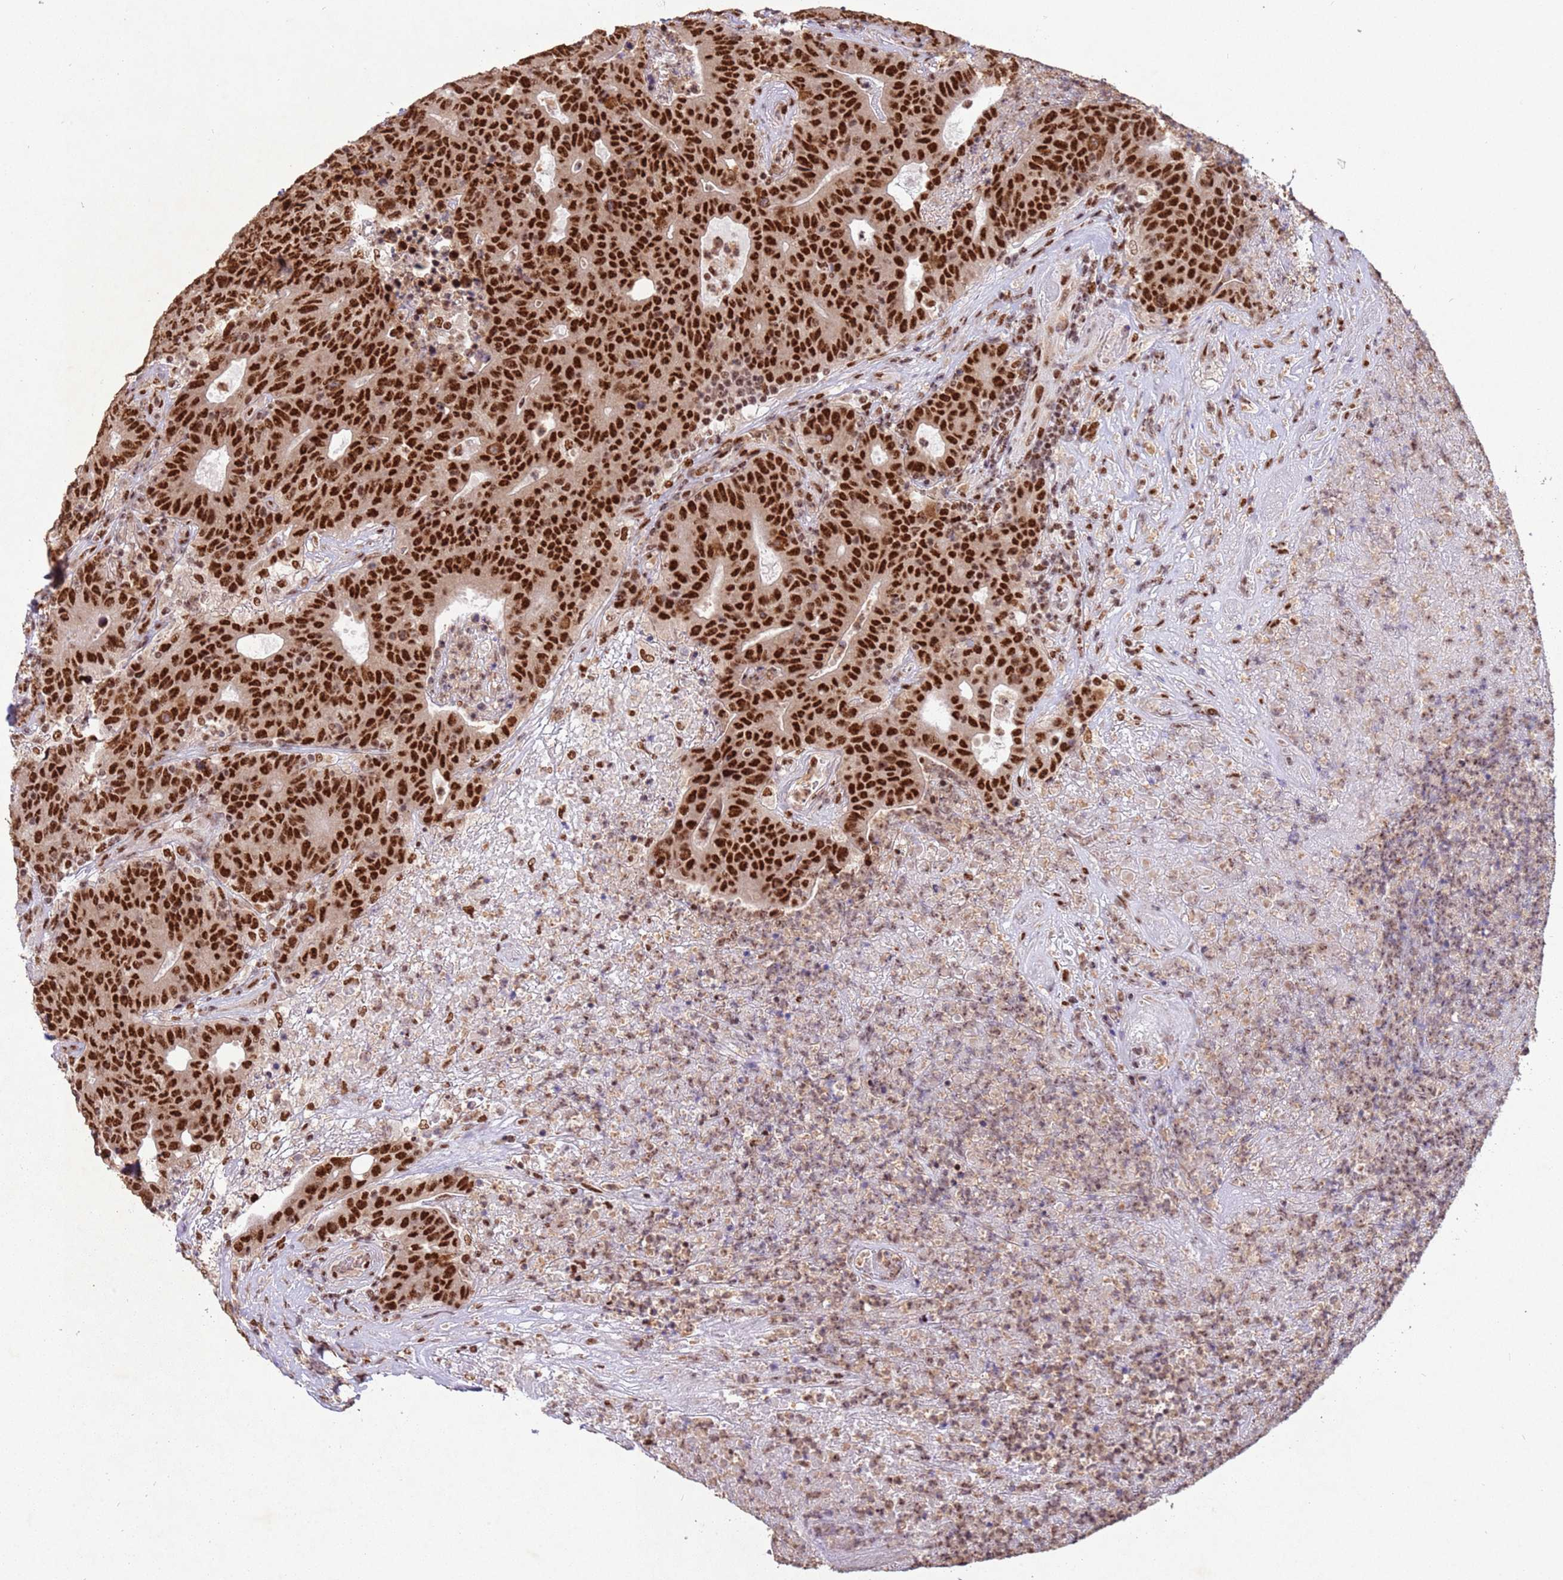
{"staining": {"intensity": "strong", "quantity": ">75%", "location": "nuclear"}, "tissue": "colorectal cancer", "cell_type": "Tumor cells", "image_type": "cancer", "snomed": [{"axis": "morphology", "description": "Adenocarcinoma, NOS"}, {"axis": "topography", "description": "Colon"}], "caption": "Tumor cells demonstrate strong nuclear expression in about >75% of cells in colorectal cancer (adenocarcinoma).", "gene": "ESF1", "patient": {"sex": "female", "age": 75}}